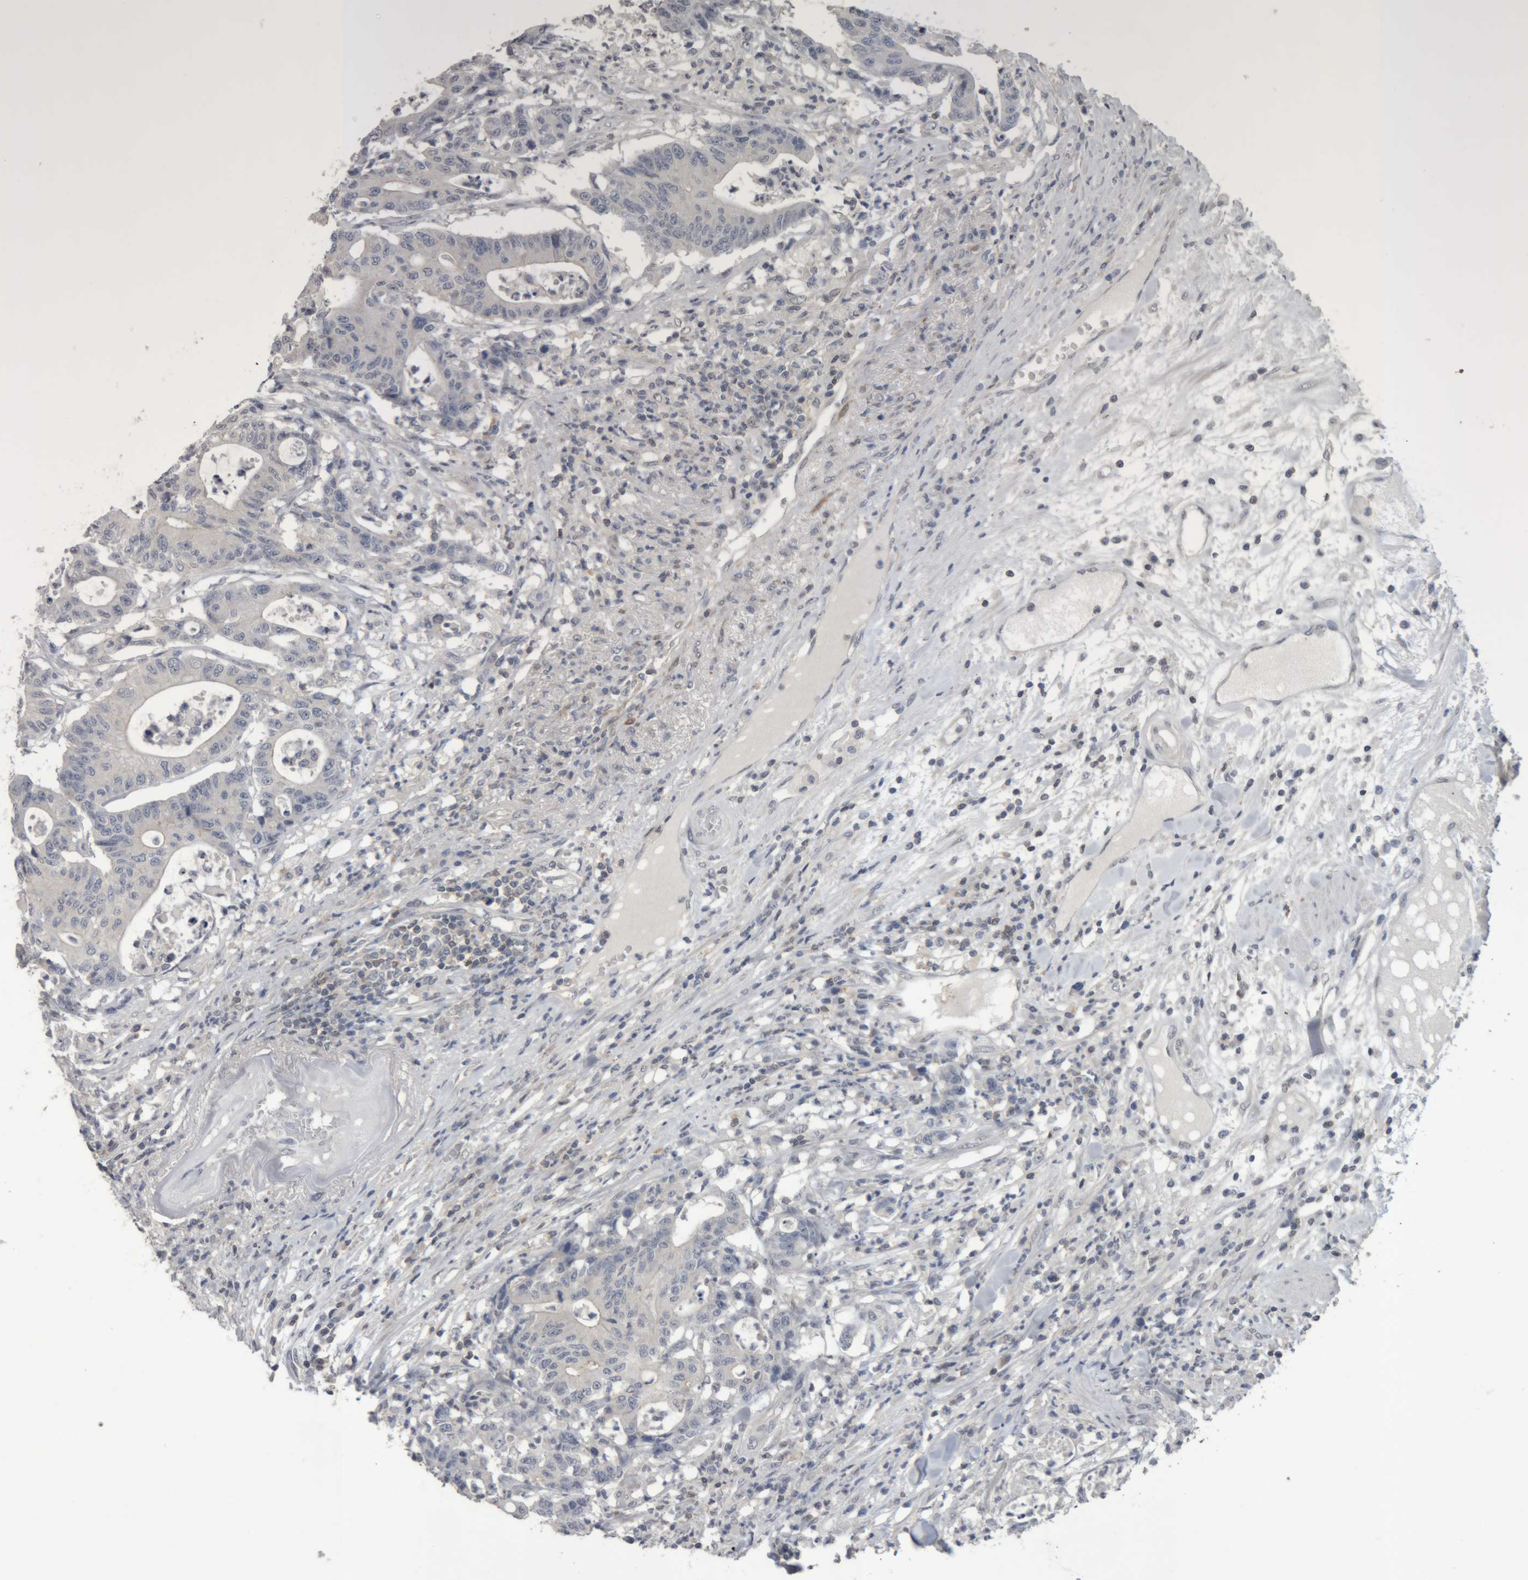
{"staining": {"intensity": "negative", "quantity": "none", "location": "none"}, "tissue": "colorectal cancer", "cell_type": "Tumor cells", "image_type": "cancer", "snomed": [{"axis": "morphology", "description": "Adenocarcinoma, NOS"}, {"axis": "topography", "description": "Colon"}], "caption": "Colorectal cancer was stained to show a protein in brown. There is no significant expression in tumor cells.", "gene": "NFATC2", "patient": {"sex": "female", "age": 84}}